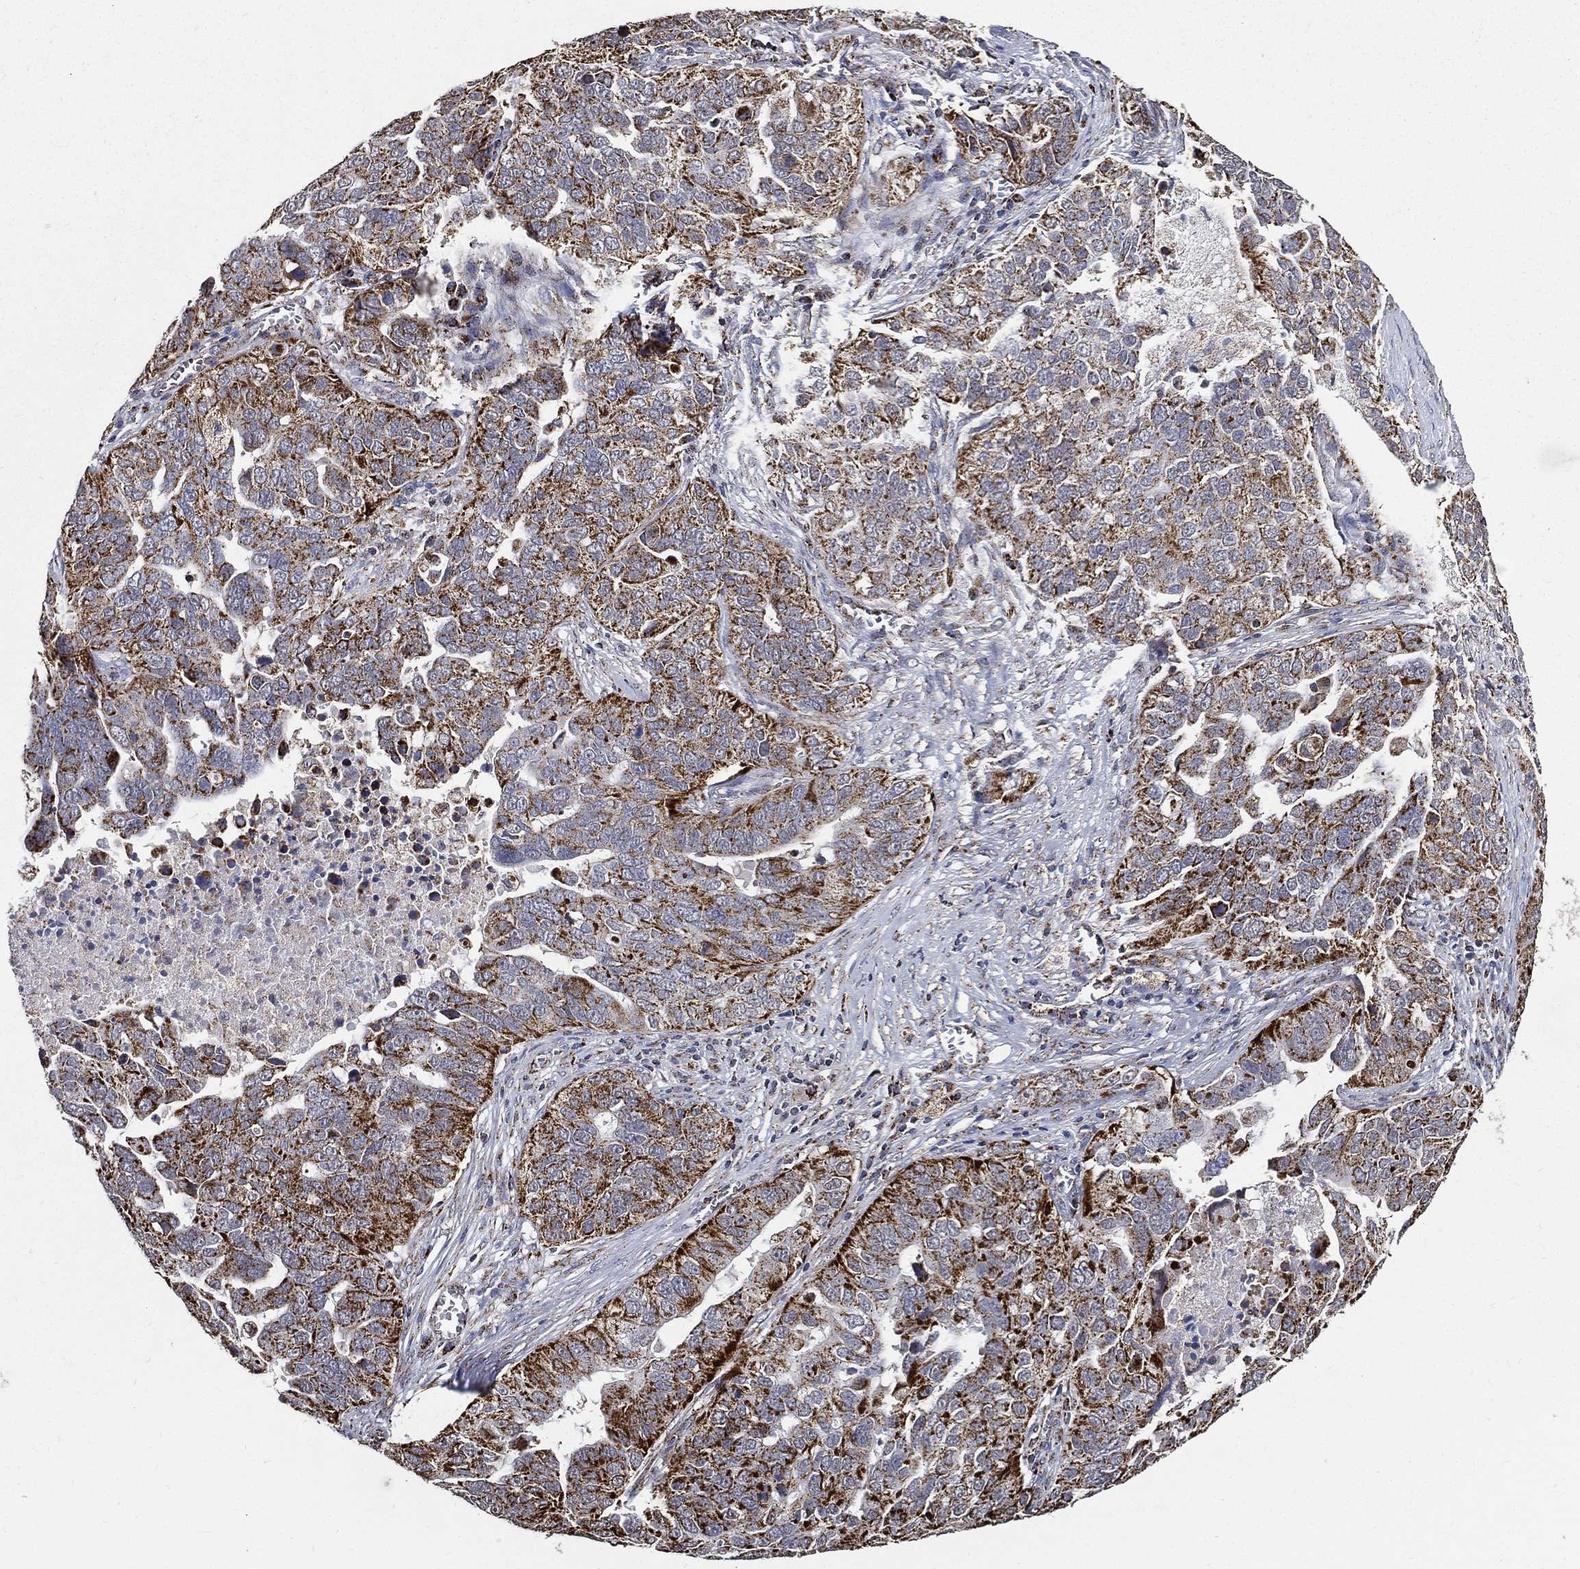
{"staining": {"intensity": "strong", "quantity": "25%-75%", "location": "cytoplasmic/membranous"}, "tissue": "ovarian cancer", "cell_type": "Tumor cells", "image_type": "cancer", "snomed": [{"axis": "morphology", "description": "Carcinoma, endometroid"}, {"axis": "topography", "description": "Soft tissue"}, {"axis": "topography", "description": "Ovary"}], "caption": "Tumor cells reveal high levels of strong cytoplasmic/membranous staining in about 25%-75% of cells in human endometroid carcinoma (ovarian). The staining was performed using DAB to visualize the protein expression in brown, while the nuclei were stained in blue with hematoxylin (Magnification: 20x).", "gene": "NDUFAB1", "patient": {"sex": "female", "age": 52}}